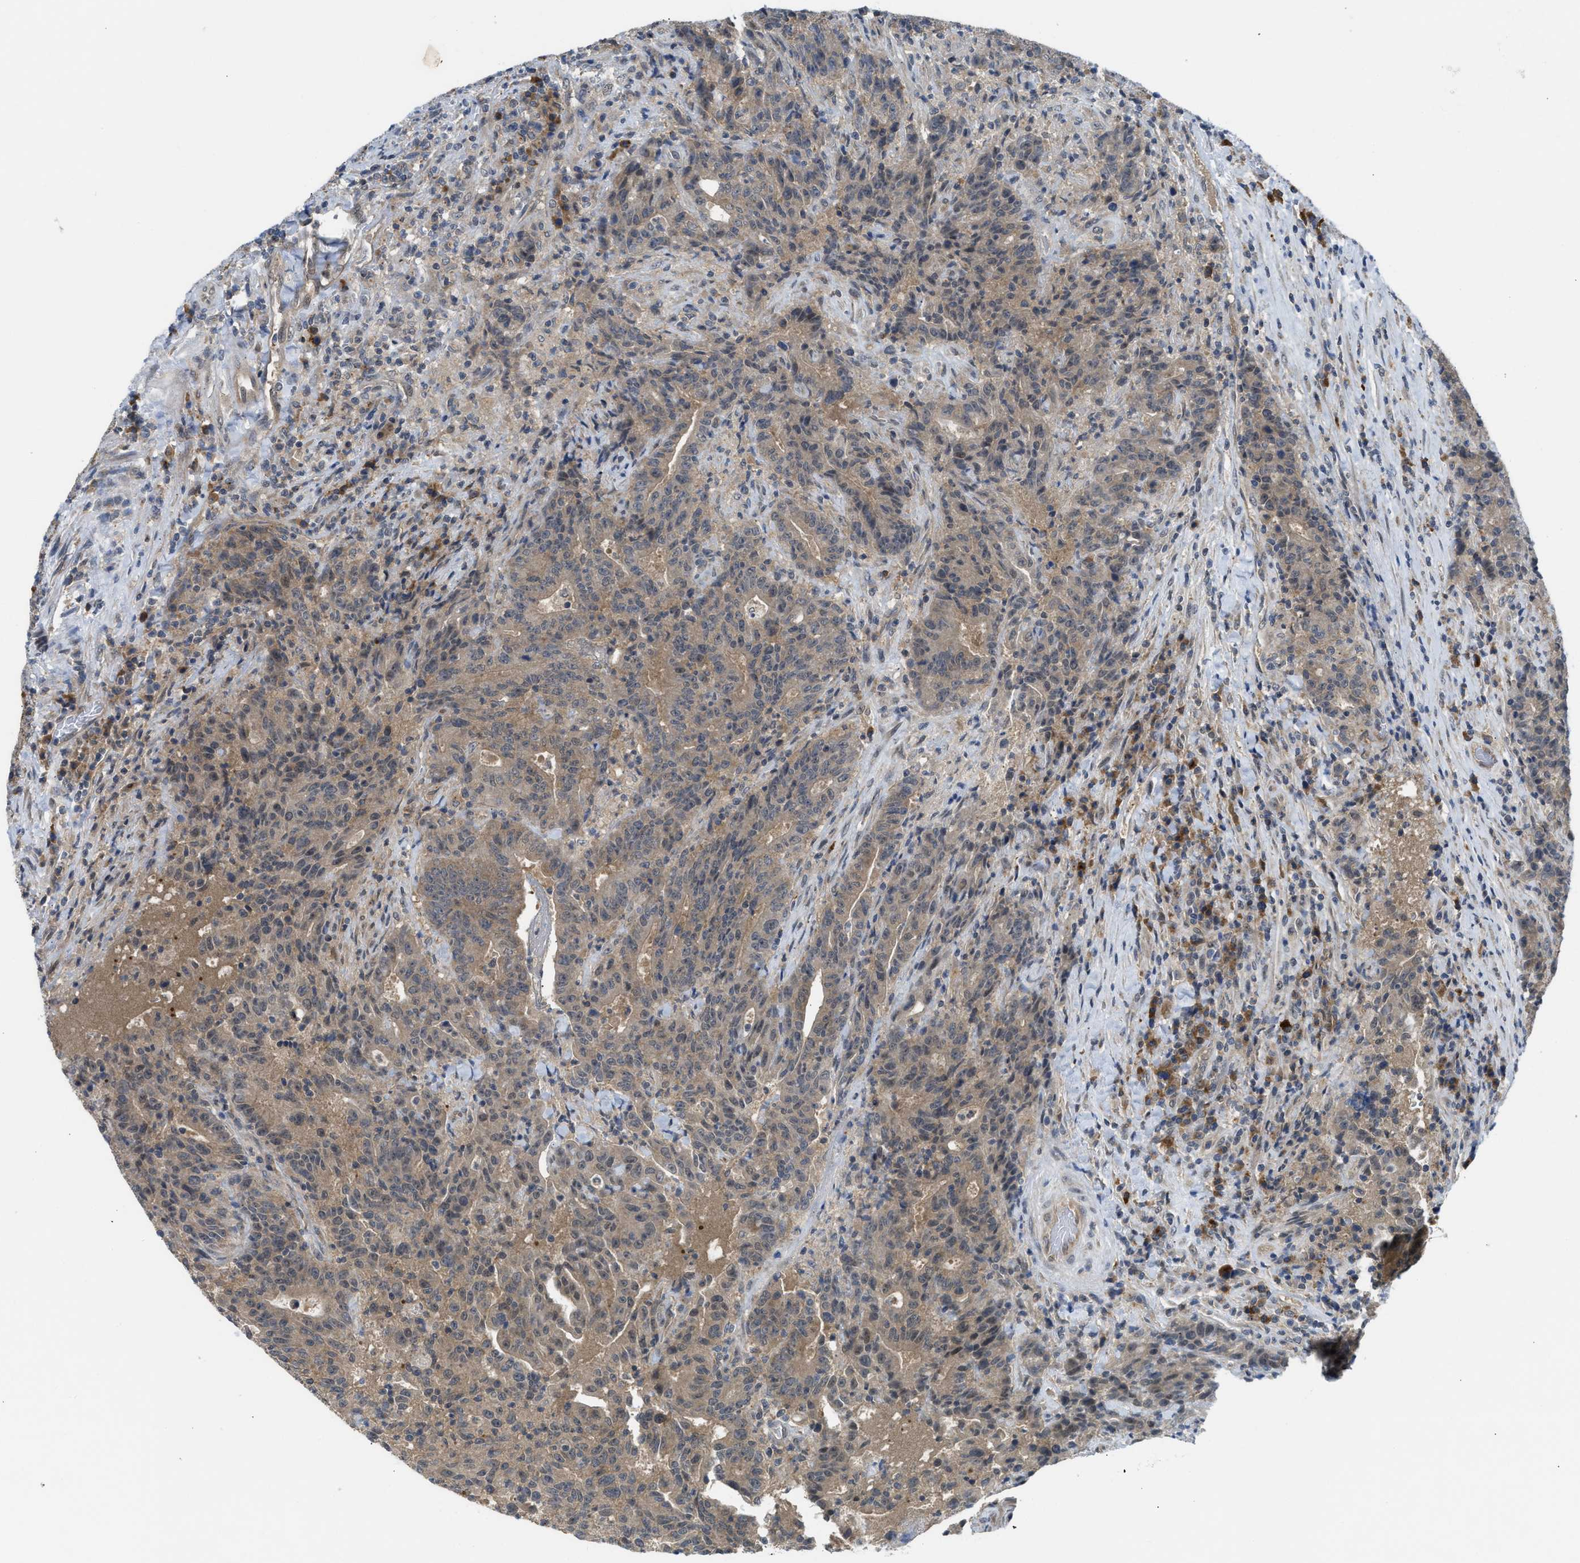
{"staining": {"intensity": "weak", "quantity": ">75%", "location": "cytoplasmic/membranous"}, "tissue": "colorectal cancer", "cell_type": "Tumor cells", "image_type": "cancer", "snomed": [{"axis": "morphology", "description": "Adenocarcinoma, NOS"}, {"axis": "topography", "description": "Colon"}], "caption": "There is low levels of weak cytoplasmic/membranous staining in tumor cells of adenocarcinoma (colorectal), as demonstrated by immunohistochemical staining (brown color).", "gene": "ZNF251", "patient": {"sex": "female", "age": 75}}